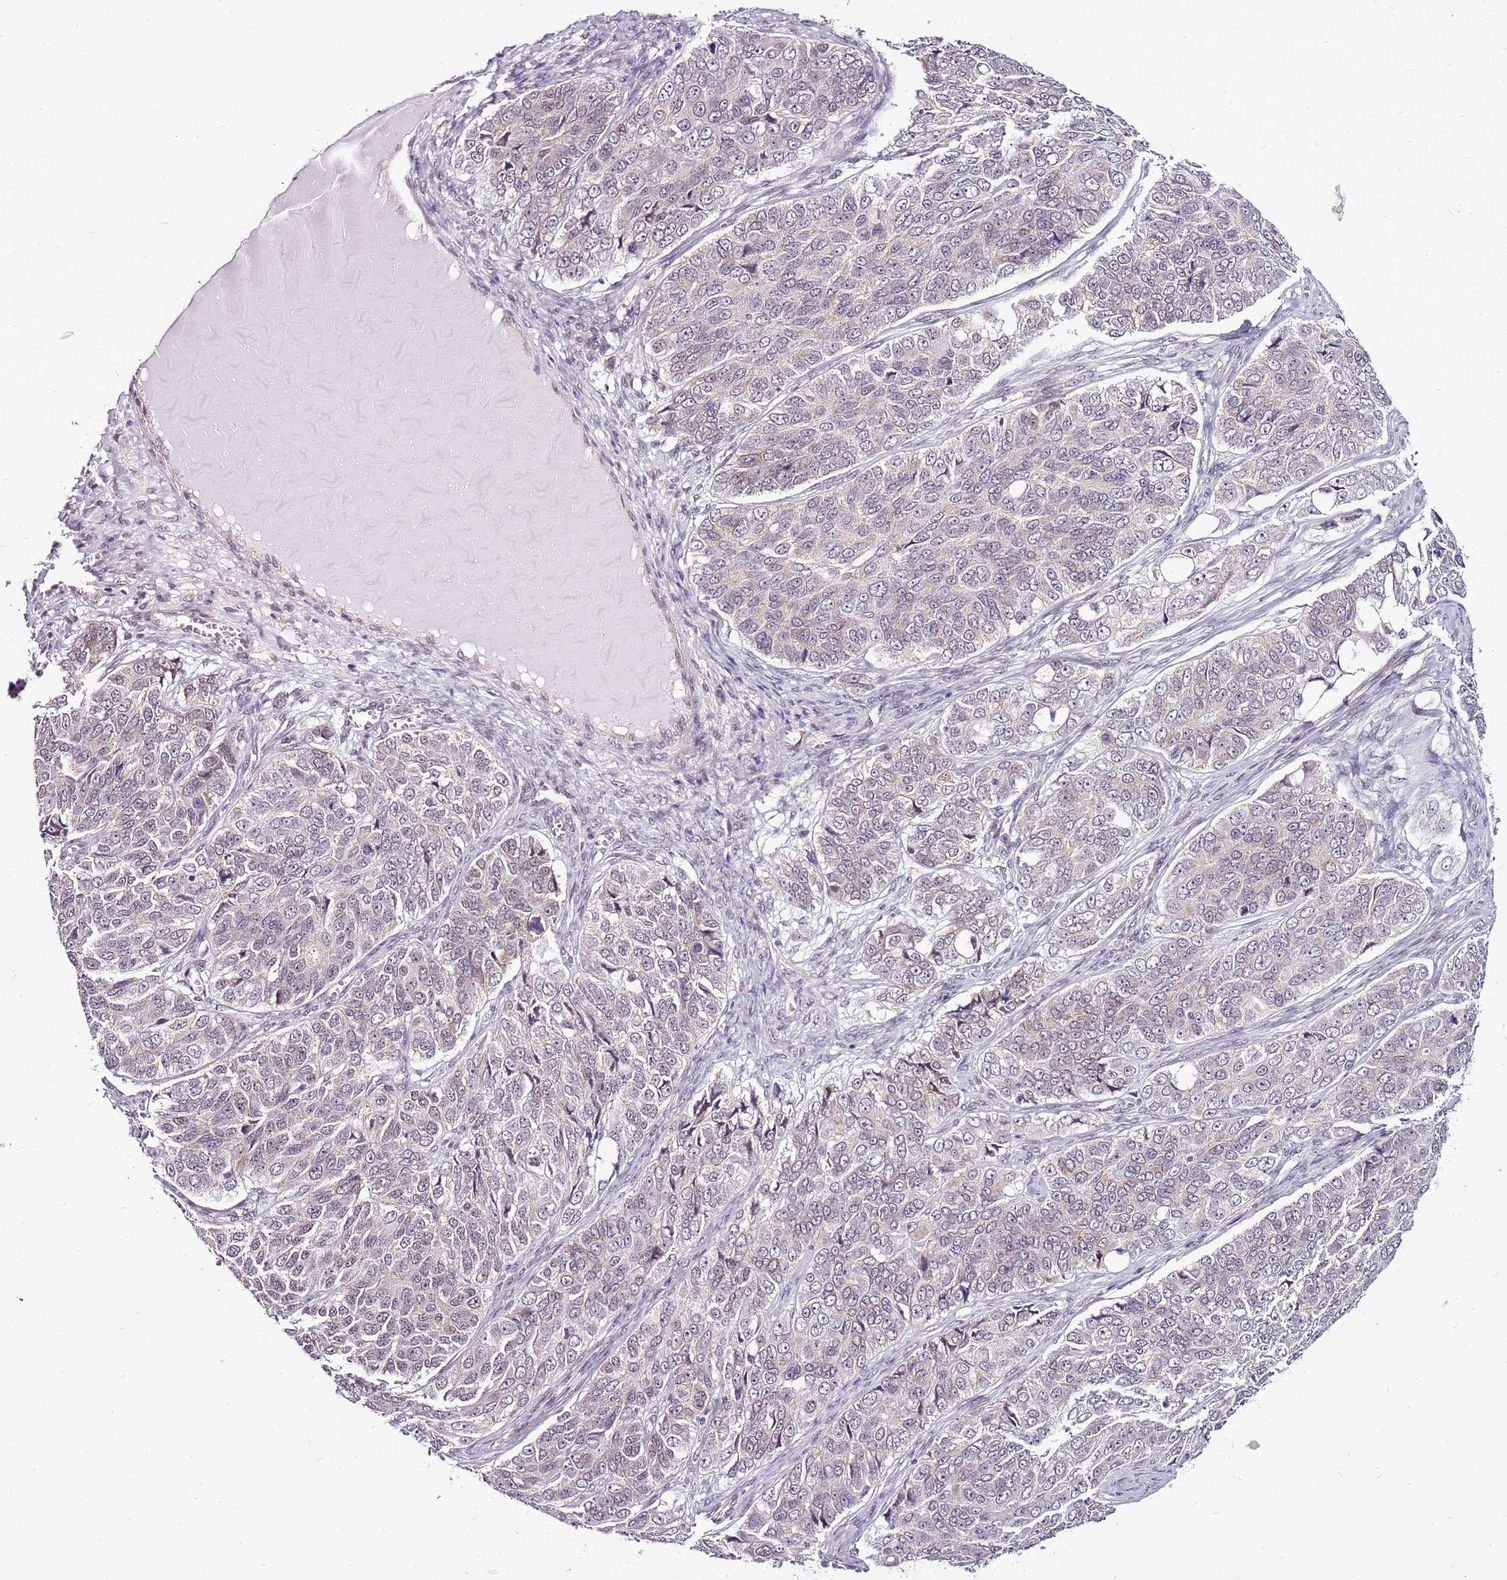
{"staining": {"intensity": "weak", "quantity": "<25%", "location": "nuclear"}, "tissue": "ovarian cancer", "cell_type": "Tumor cells", "image_type": "cancer", "snomed": [{"axis": "morphology", "description": "Carcinoma, endometroid"}, {"axis": "topography", "description": "Ovary"}], "caption": "A high-resolution micrograph shows IHC staining of ovarian cancer (endometroid carcinoma), which reveals no significant positivity in tumor cells. Nuclei are stained in blue.", "gene": "CCDC166", "patient": {"sex": "female", "age": 51}}